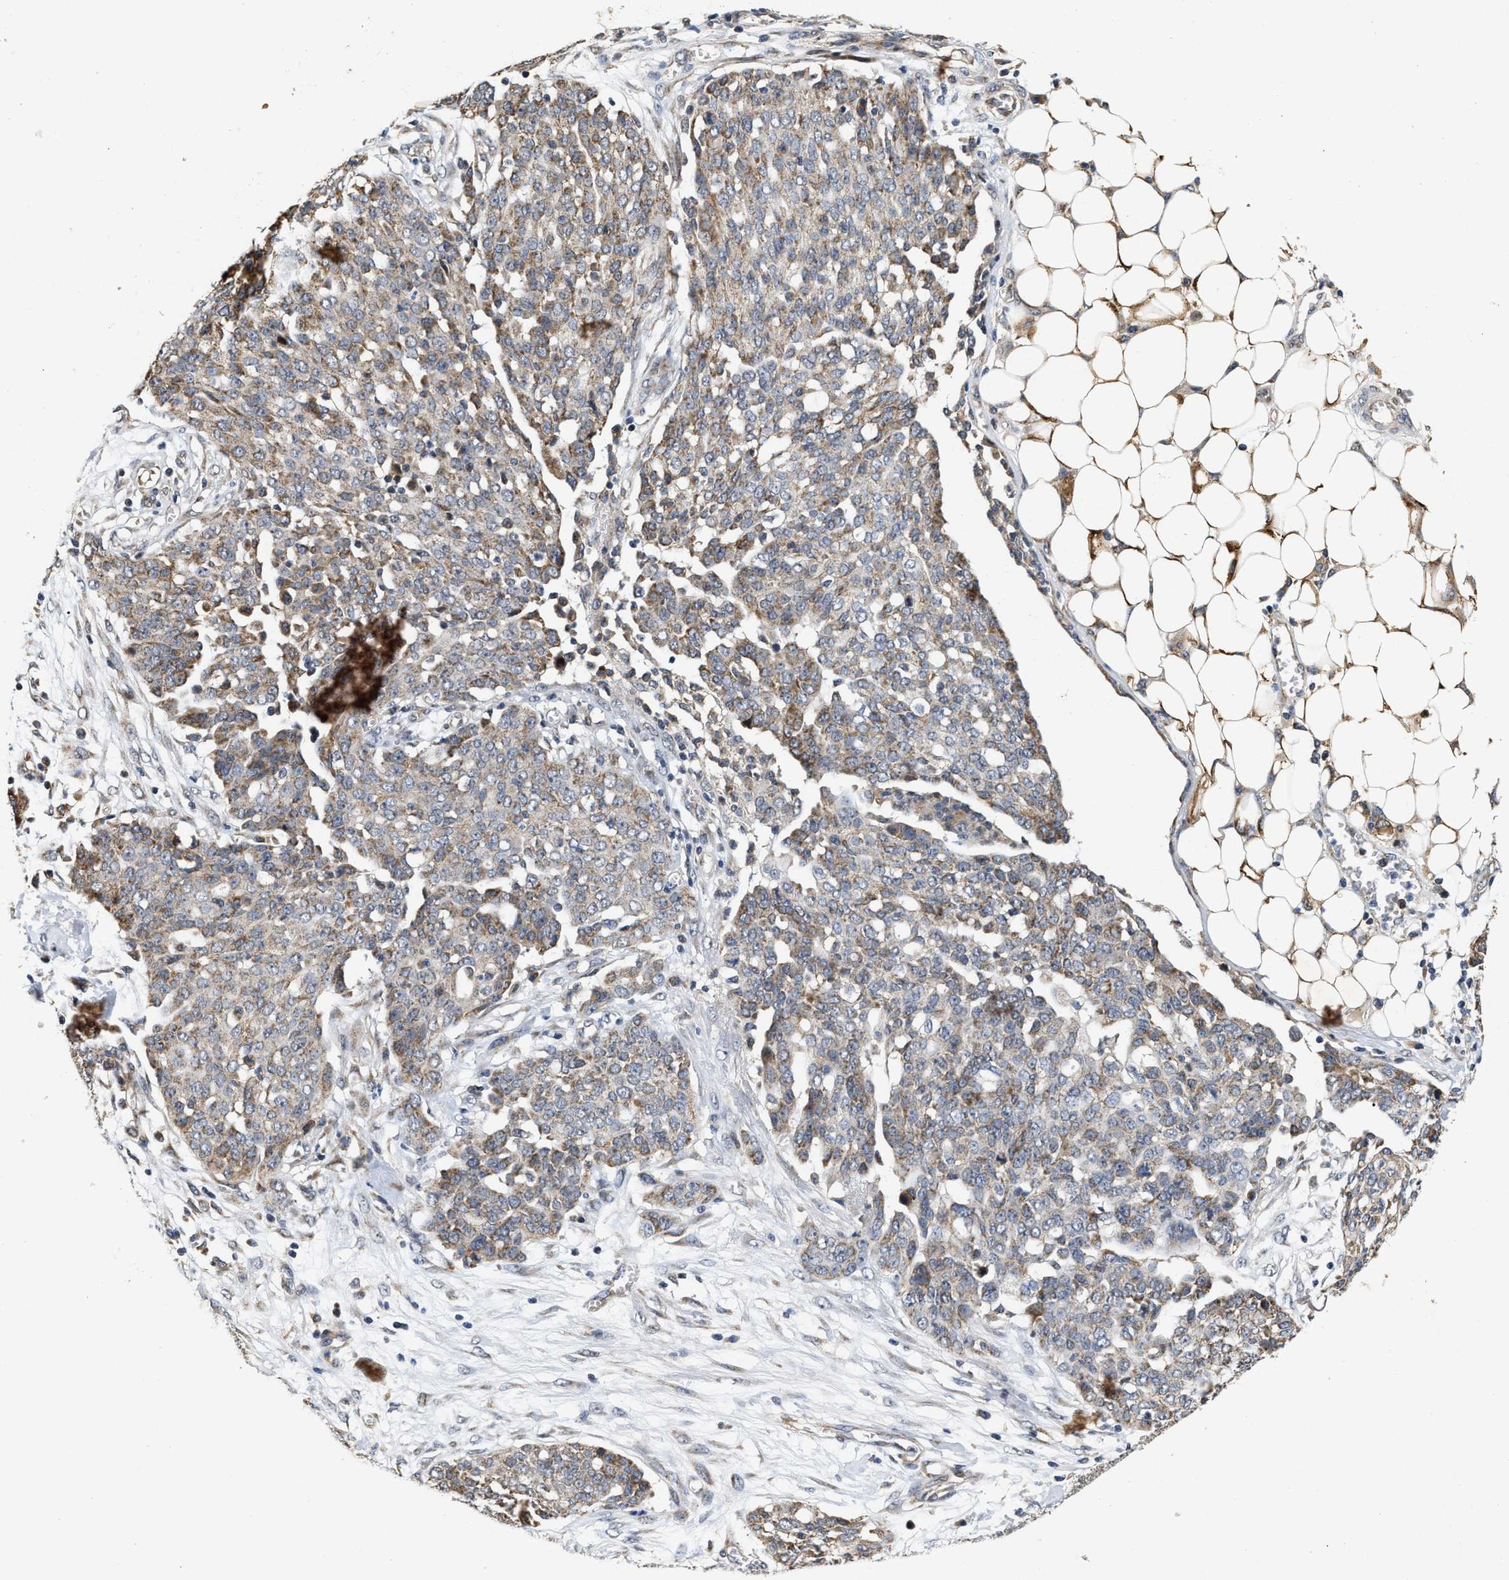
{"staining": {"intensity": "weak", "quantity": ">75%", "location": "cytoplasmic/membranous"}, "tissue": "ovarian cancer", "cell_type": "Tumor cells", "image_type": "cancer", "snomed": [{"axis": "morphology", "description": "Cystadenocarcinoma, serous, NOS"}, {"axis": "topography", "description": "Soft tissue"}, {"axis": "topography", "description": "Ovary"}], "caption": "A photomicrograph of human ovarian cancer (serous cystadenocarcinoma) stained for a protein displays weak cytoplasmic/membranous brown staining in tumor cells. (DAB (3,3'-diaminobenzidine) IHC, brown staining for protein, blue staining for nuclei).", "gene": "SCYL2", "patient": {"sex": "female", "age": 57}}